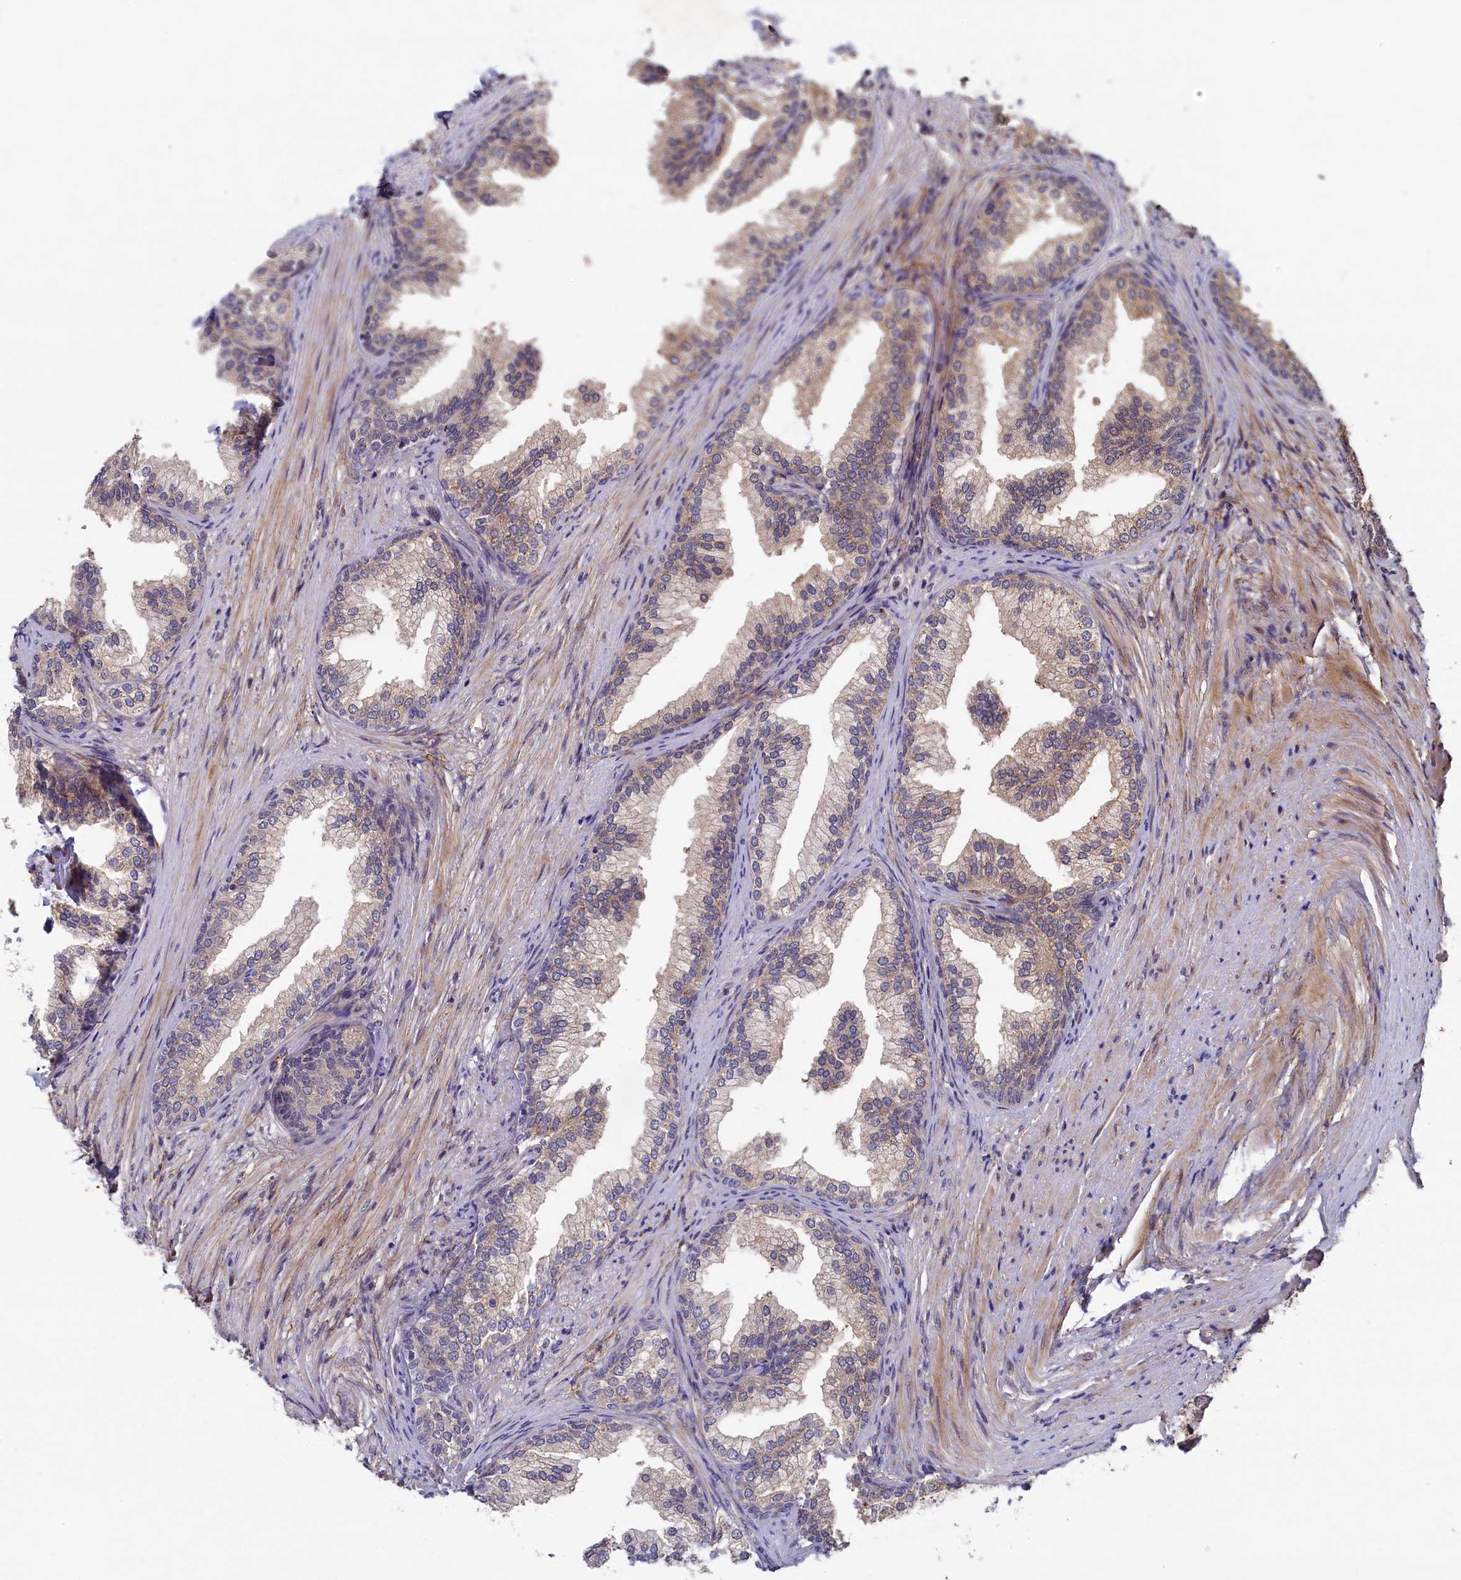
{"staining": {"intensity": "weak", "quantity": "<25%", "location": "cytoplasmic/membranous"}, "tissue": "prostate", "cell_type": "Glandular cells", "image_type": "normal", "snomed": [{"axis": "morphology", "description": "Normal tissue, NOS"}, {"axis": "topography", "description": "Prostate"}], "caption": "Human prostate stained for a protein using immunohistochemistry (IHC) exhibits no positivity in glandular cells.", "gene": "LCMT2", "patient": {"sex": "male", "age": 76}}